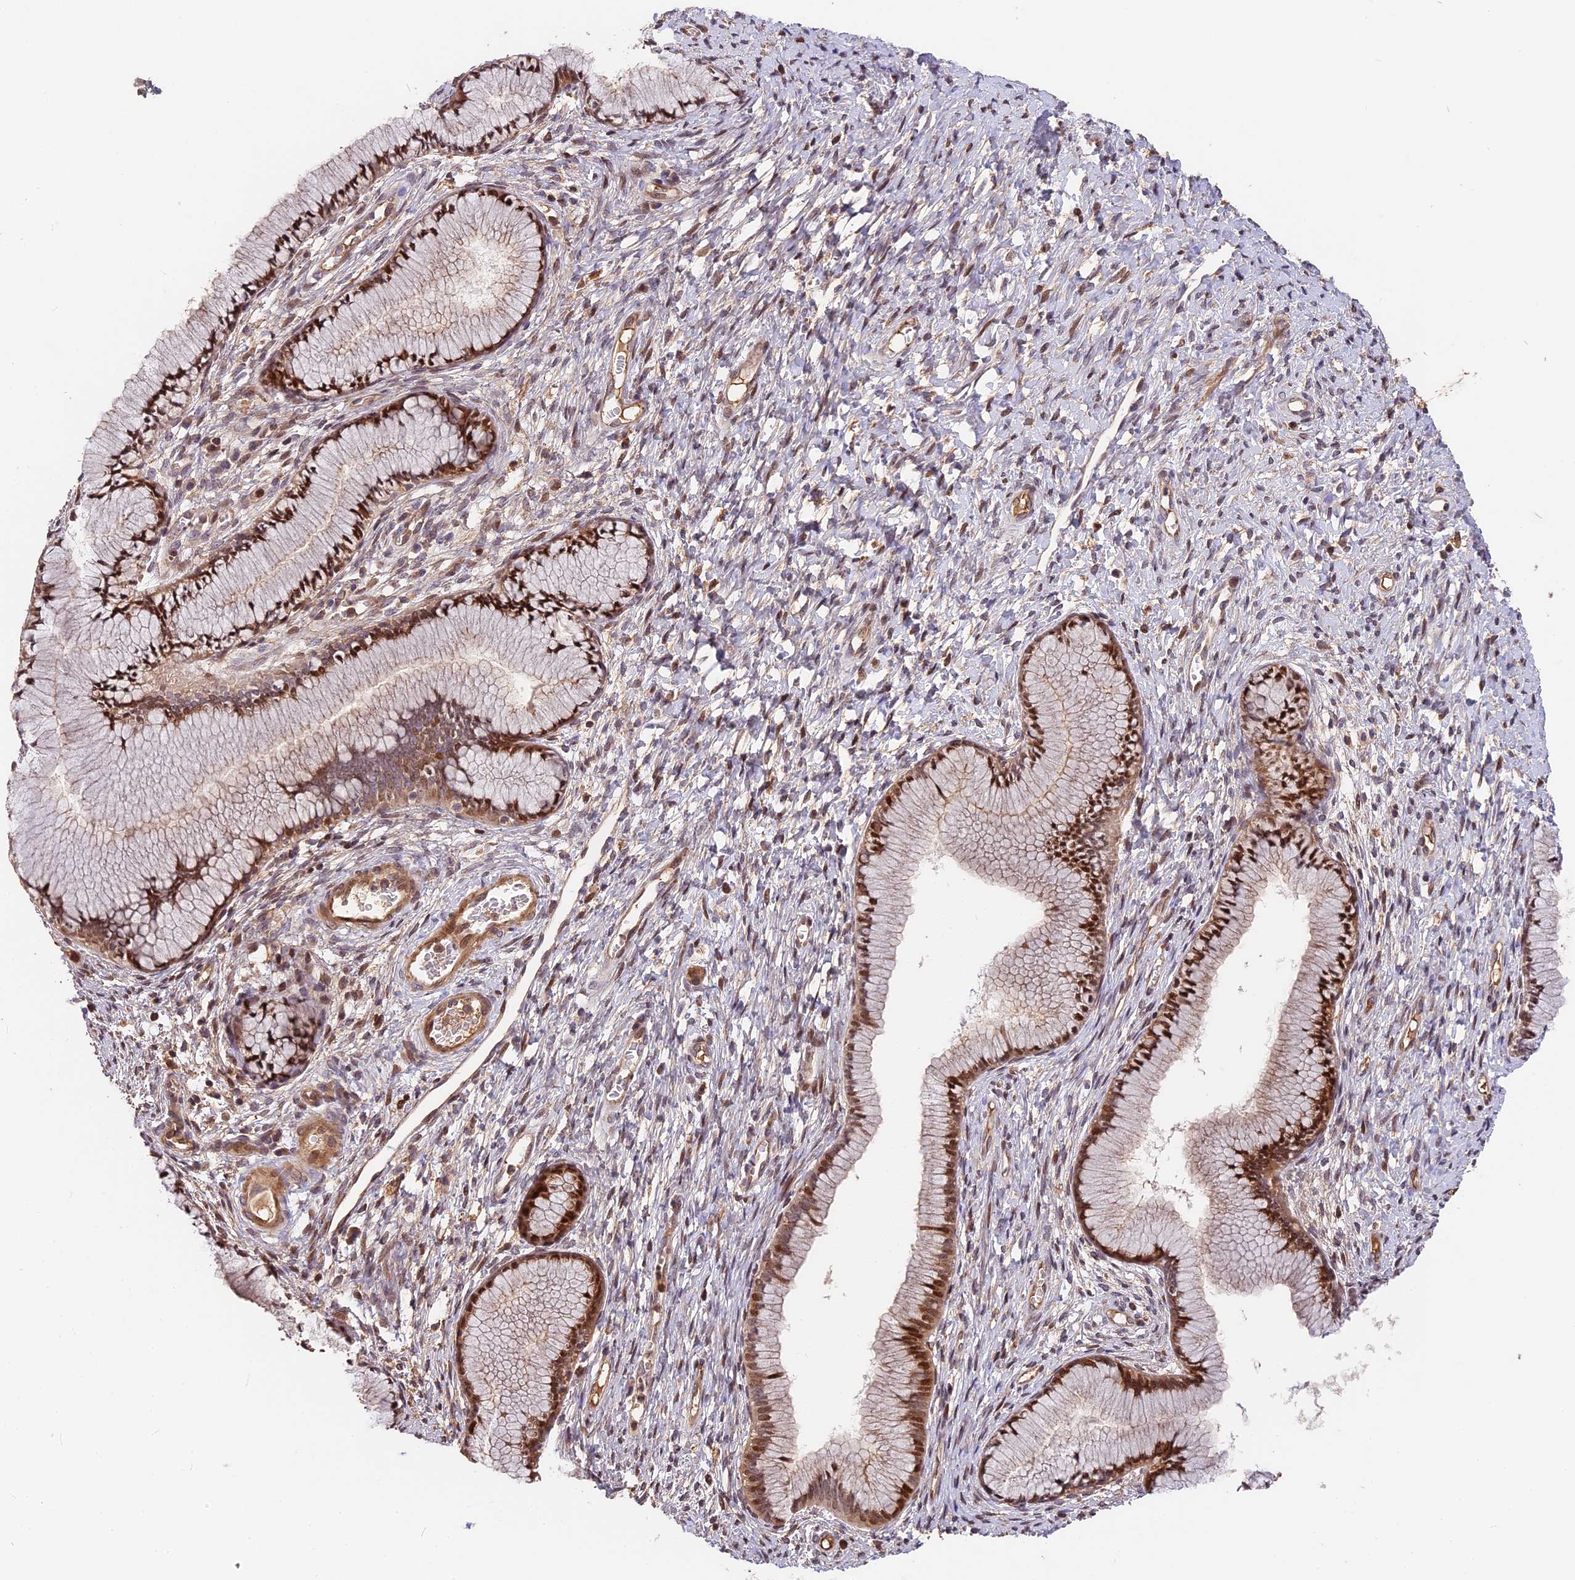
{"staining": {"intensity": "moderate", "quantity": ">75%", "location": "cytoplasmic/membranous,nuclear"}, "tissue": "cervix", "cell_type": "Glandular cells", "image_type": "normal", "snomed": [{"axis": "morphology", "description": "Normal tissue, NOS"}, {"axis": "topography", "description": "Cervix"}], "caption": "This is a histology image of immunohistochemistry (IHC) staining of benign cervix, which shows moderate expression in the cytoplasmic/membranous,nuclear of glandular cells.", "gene": "ARHGAP17", "patient": {"sex": "female", "age": 42}}